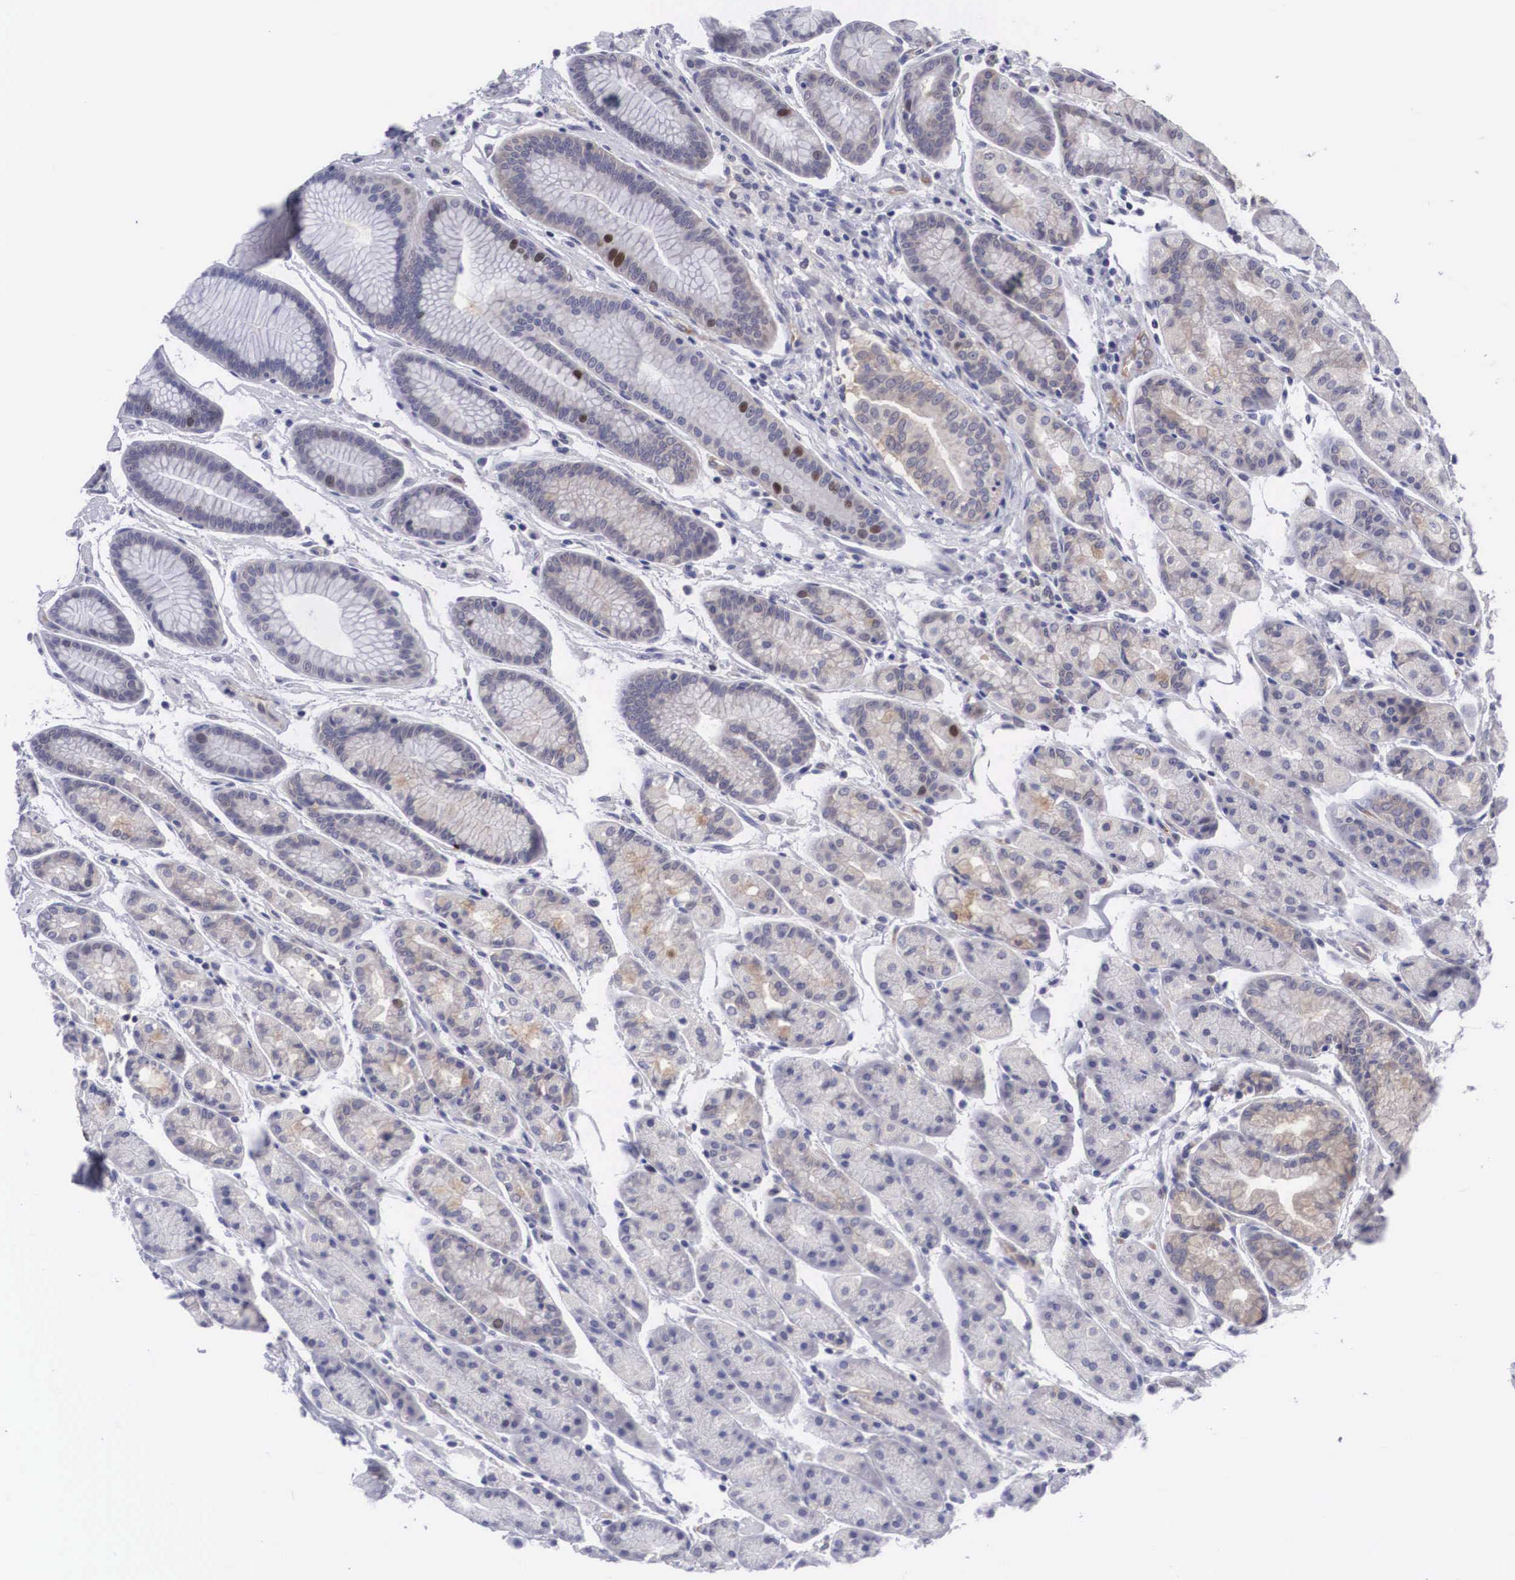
{"staining": {"intensity": "weak", "quantity": ">75%", "location": "cytoplasmic/membranous"}, "tissue": "stomach", "cell_type": "Glandular cells", "image_type": "normal", "snomed": [{"axis": "morphology", "description": "Normal tissue, NOS"}, {"axis": "topography", "description": "Stomach, upper"}], "caption": "Stomach was stained to show a protein in brown. There is low levels of weak cytoplasmic/membranous positivity in about >75% of glandular cells. (brown staining indicates protein expression, while blue staining denotes nuclei).", "gene": "MAST4", "patient": {"sex": "male", "age": 72}}